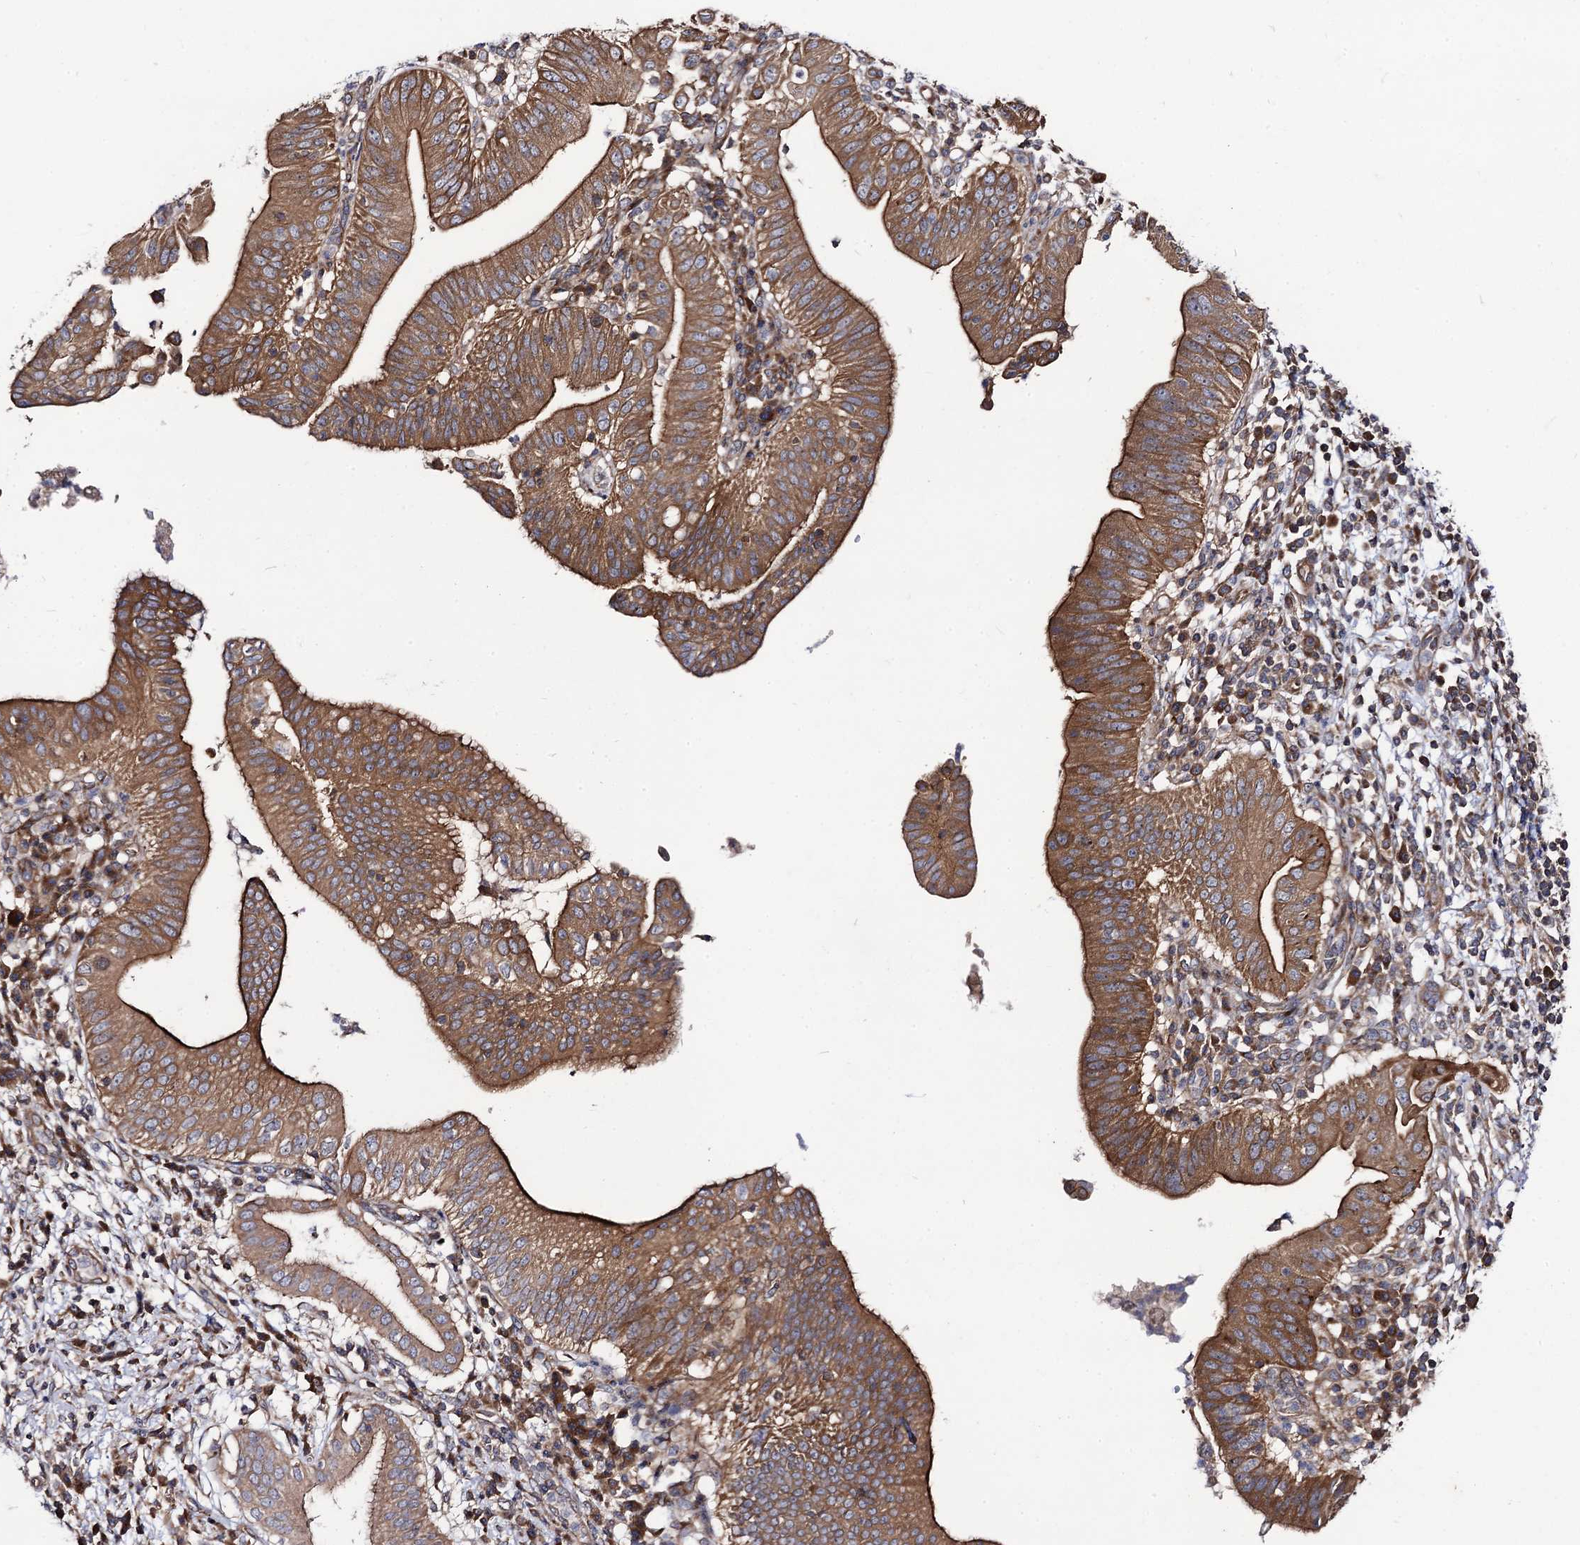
{"staining": {"intensity": "strong", "quantity": ">75%", "location": "cytoplasmic/membranous"}, "tissue": "pancreatic cancer", "cell_type": "Tumor cells", "image_type": "cancer", "snomed": [{"axis": "morphology", "description": "Adenocarcinoma, NOS"}, {"axis": "topography", "description": "Pancreas"}], "caption": "The photomicrograph exhibits staining of pancreatic adenocarcinoma, revealing strong cytoplasmic/membranous protein expression (brown color) within tumor cells.", "gene": "DYDC1", "patient": {"sex": "male", "age": 68}}